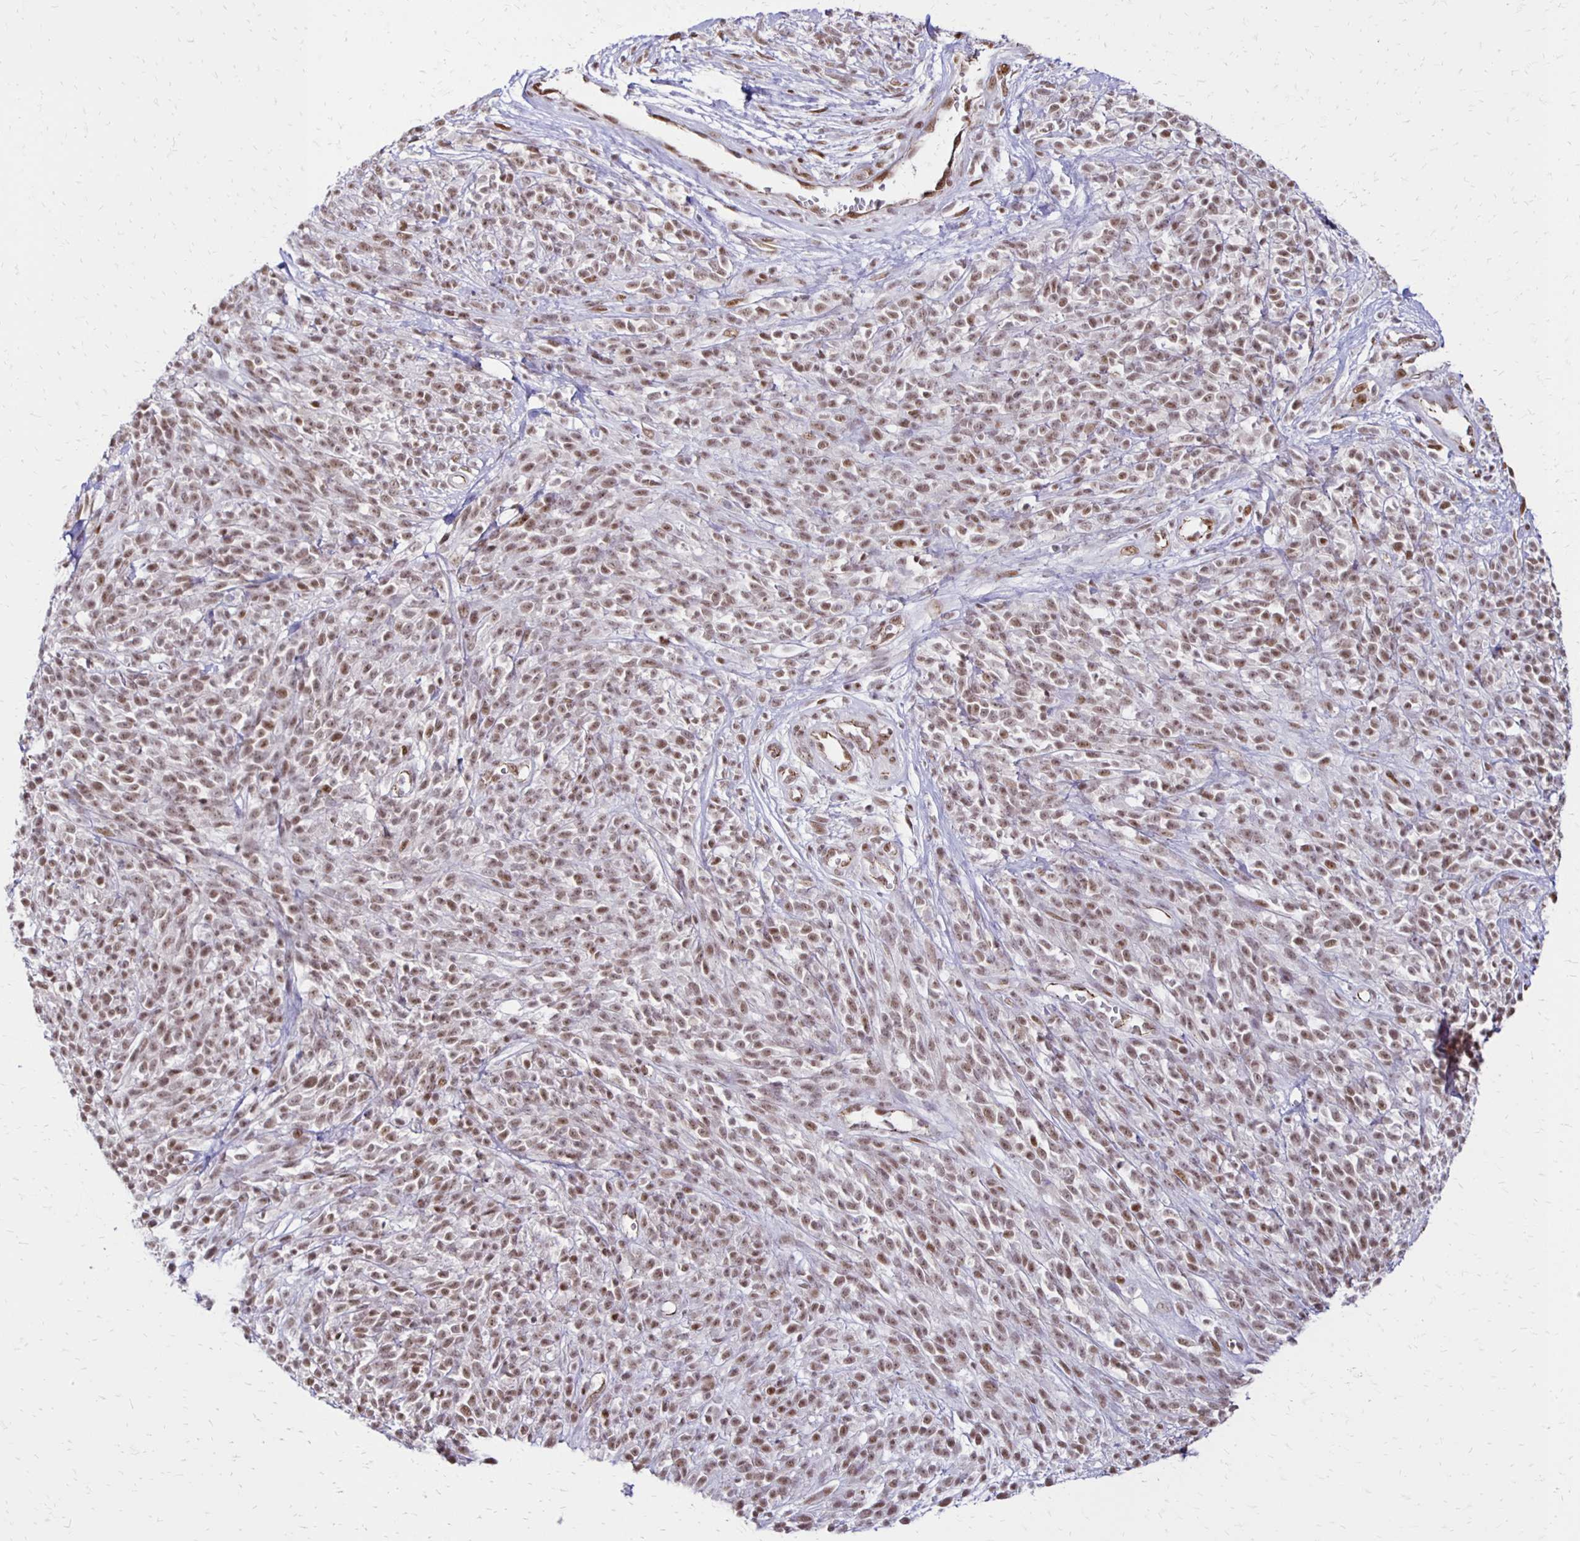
{"staining": {"intensity": "weak", "quantity": ">75%", "location": "nuclear"}, "tissue": "melanoma", "cell_type": "Tumor cells", "image_type": "cancer", "snomed": [{"axis": "morphology", "description": "Malignant melanoma, NOS"}, {"axis": "topography", "description": "Skin"}, {"axis": "topography", "description": "Skin of trunk"}], "caption": "Brown immunohistochemical staining in malignant melanoma exhibits weak nuclear positivity in about >75% of tumor cells.", "gene": "DDB2", "patient": {"sex": "male", "age": 74}}